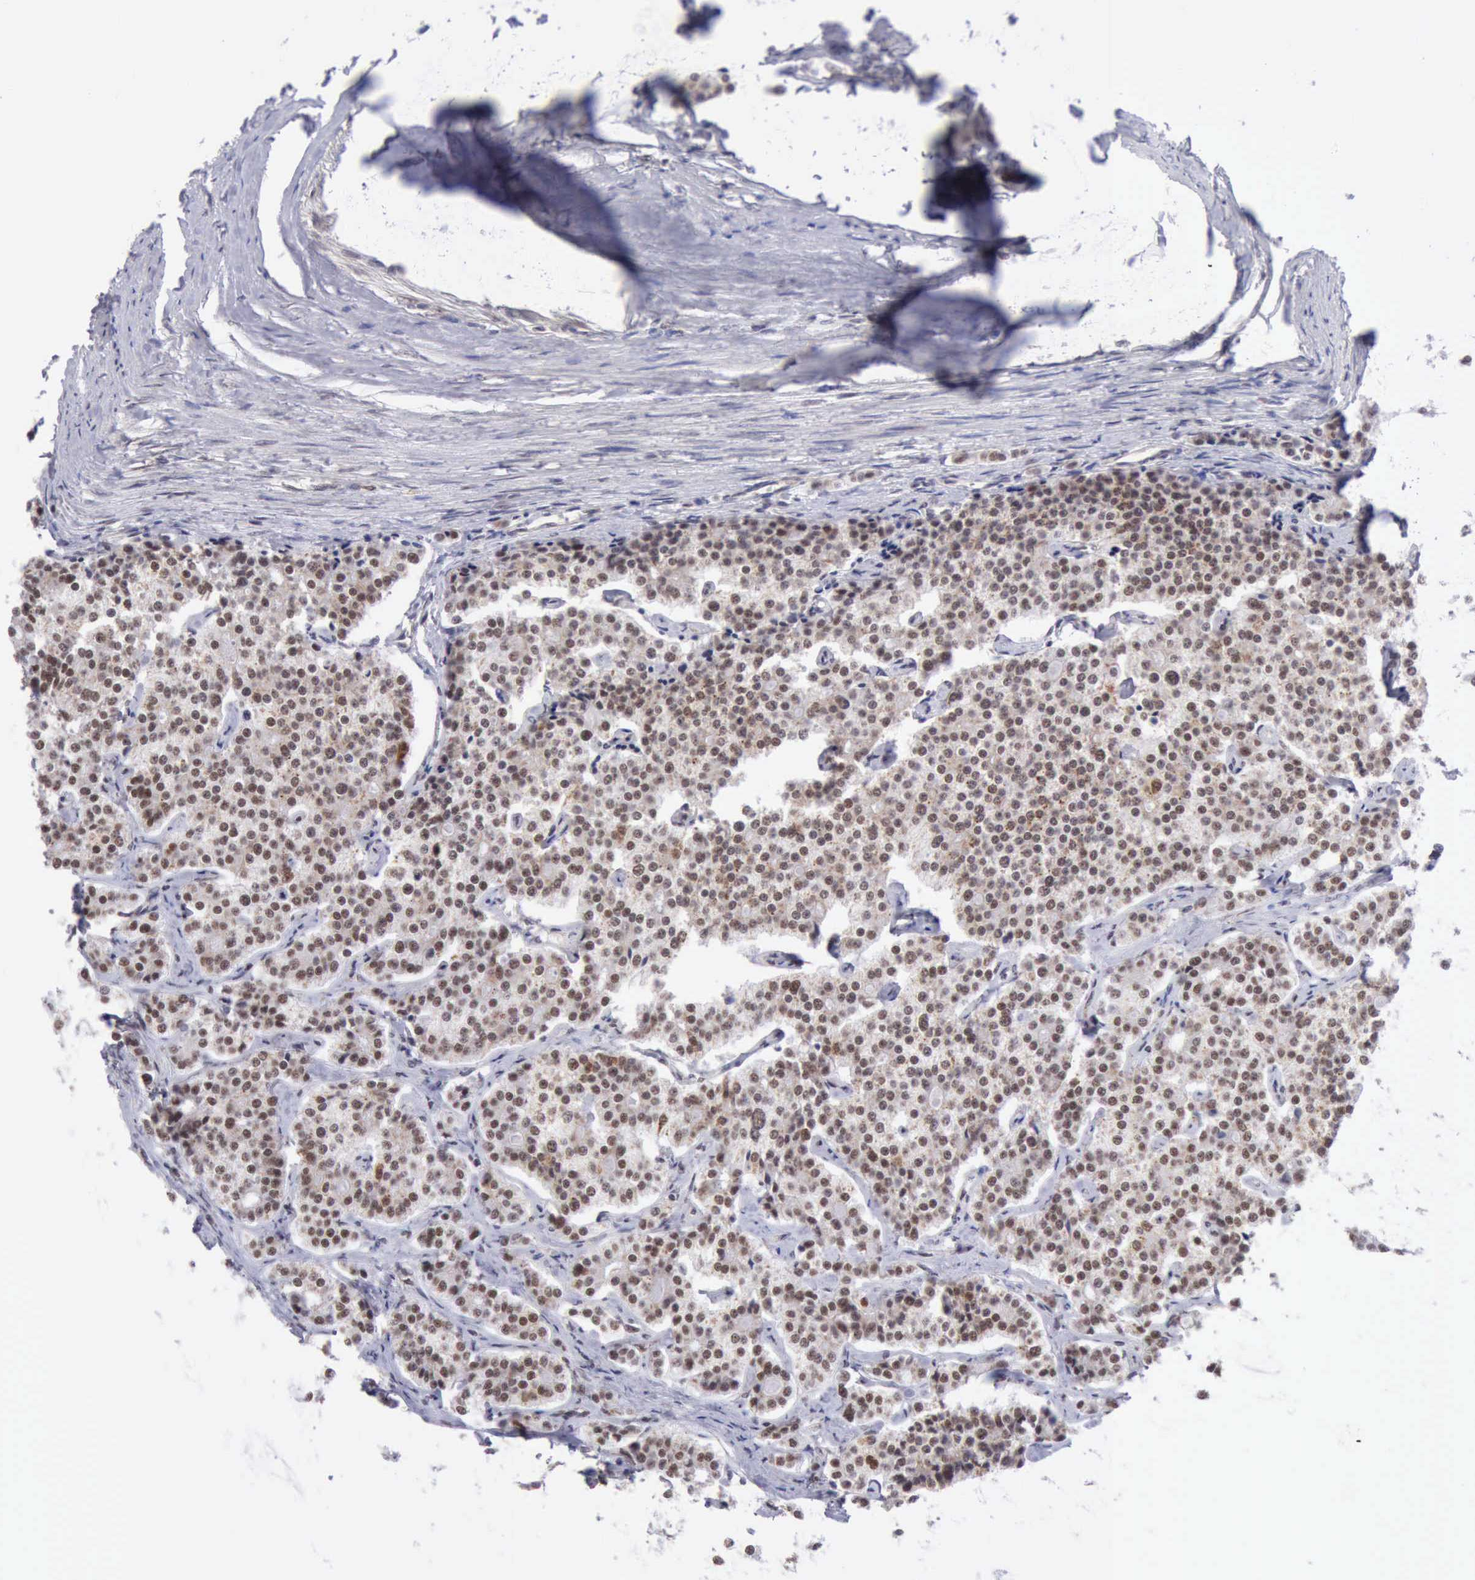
{"staining": {"intensity": "moderate", "quantity": ">75%", "location": "nuclear"}, "tissue": "carcinoid", "cell_type": "Tumor cells", "image_type": "cancer", "snomed": [{"axis": "morphology", "description": "Carcinoid, malignant, NOS"}, {"axis": "topography", "description": "Small intestine"}], "caption": "IHC of carcinoid (malignant) demonstrates medium levels of moderate nuclear positivity in about >75% of tumor cells.", "gene": "ERCC4", "patient": {"sex": "male", "age": 63}}